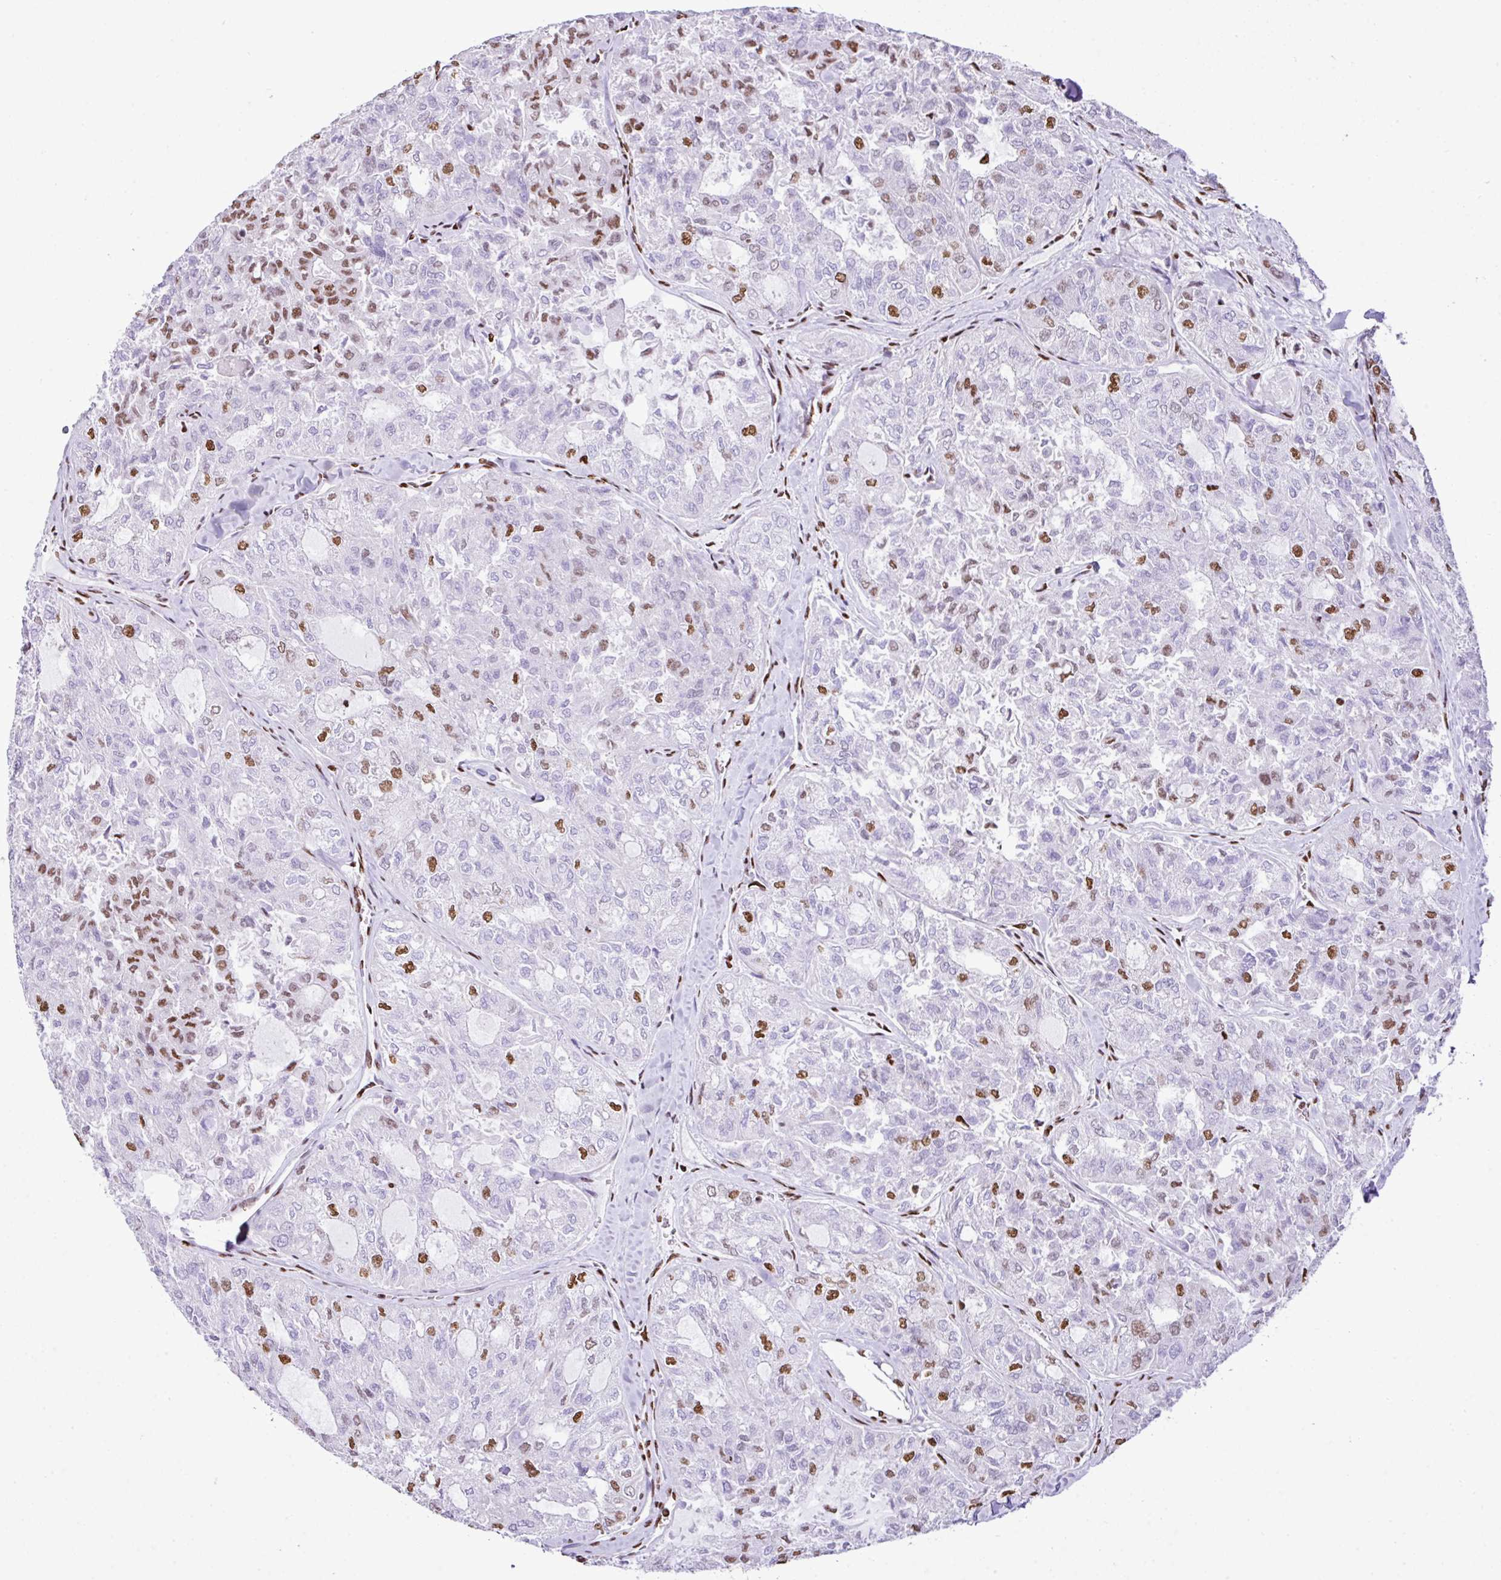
{"staining": {"intensity": "moderate", "quantity": "25%-75%", "location": "nuclear"}, "tissue": "thyroid cancer", "cell_type": "Tumor cells", "image_type": "cancer", "snomed": [{"axis": "morphology", "description": "Follicular adenoma carcinoma, NOS"}, {"axis": "topography", "description": "Thyroid gland"}], "caption": "Protein positivity by IHC exhibits moderate nuclear staining in approximately 25%-75% of tumor cells in follicular adenoma carcinoma (thyroid).", "gene": "RARG", "patient": {"sex": "male", "age": 75}}